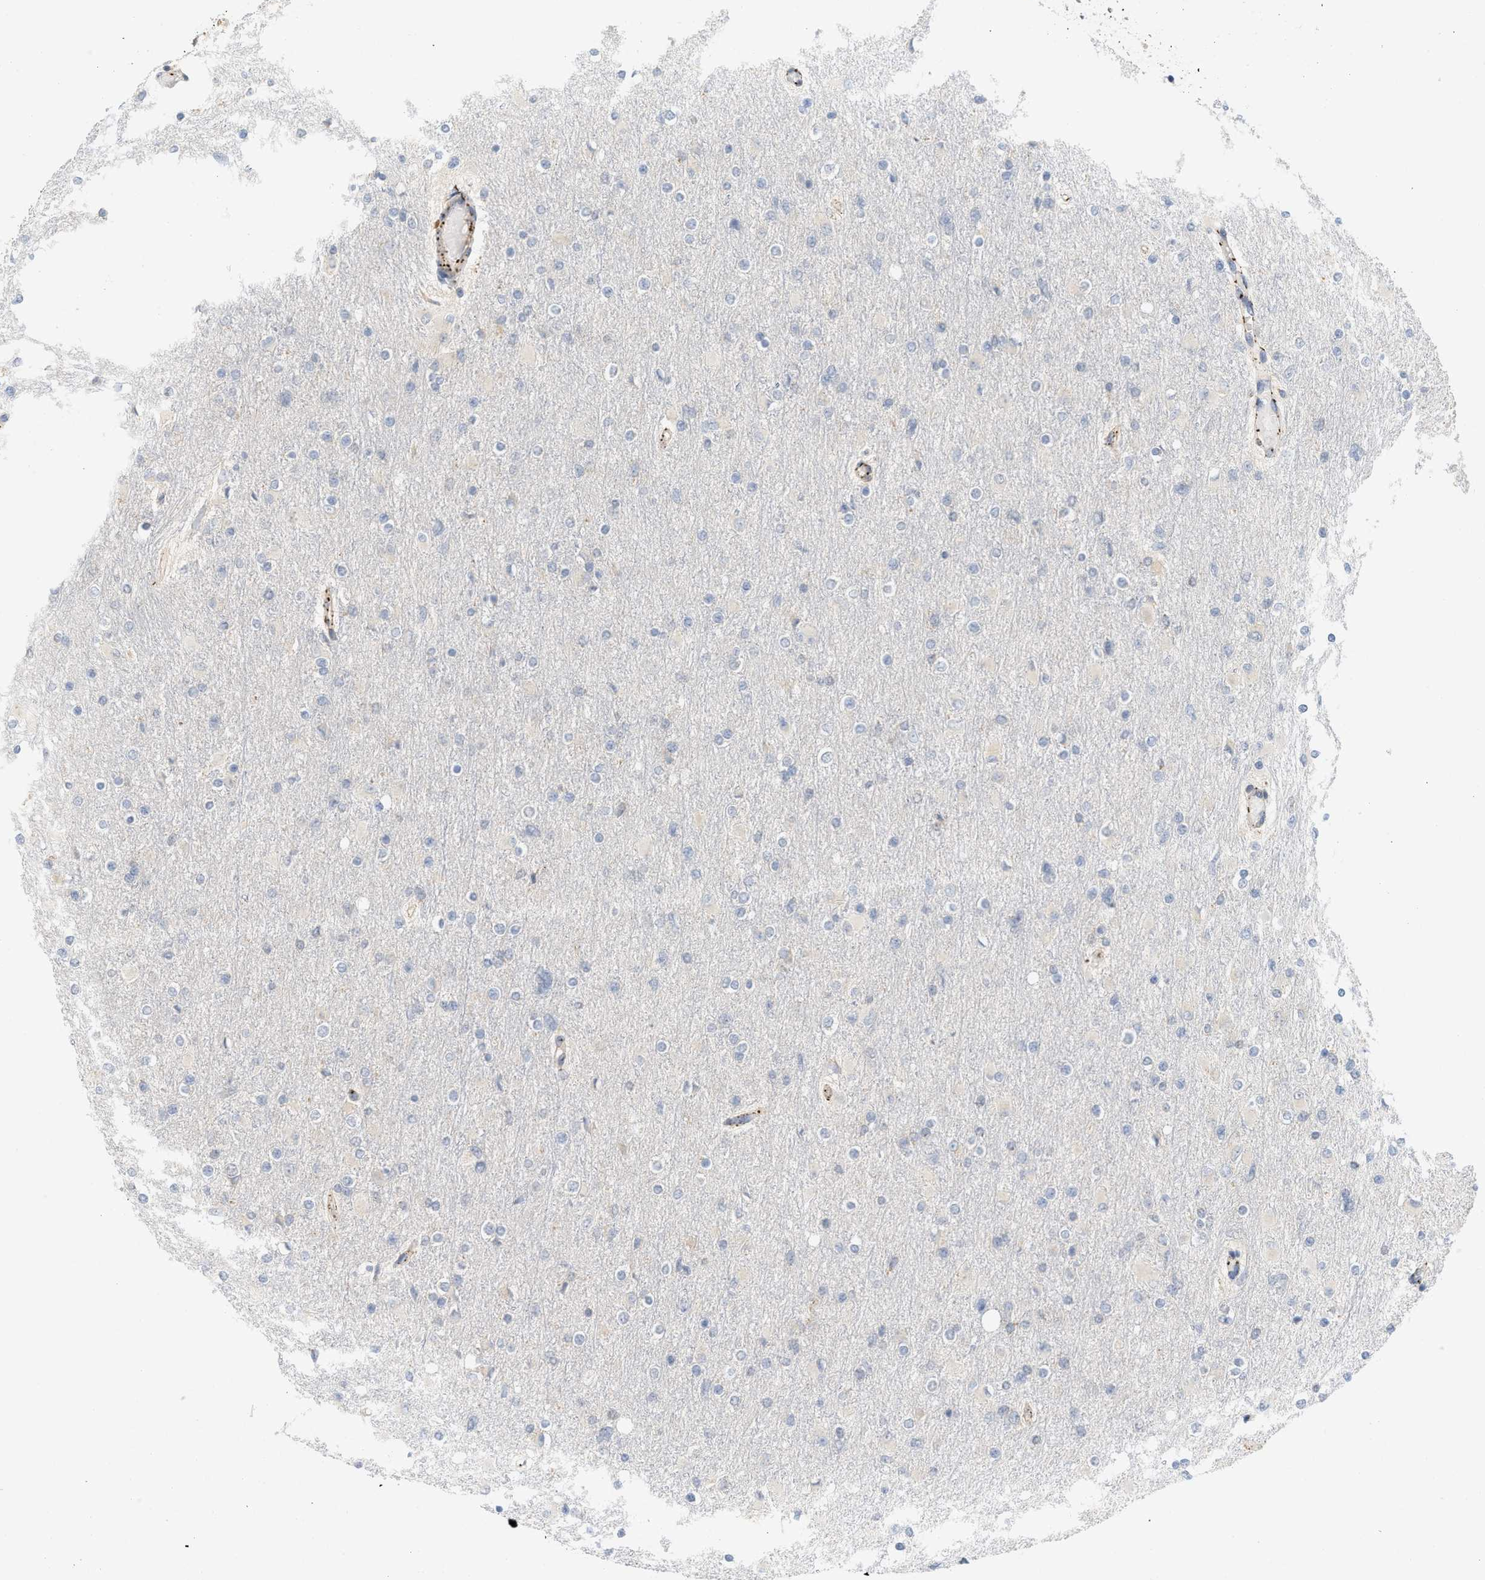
{"staining": {"intensity": "negative", "quantity": "none", "location": "none"}, "tissue": "glioma", "cell_type": "Tumor cells", "image_type": "cancer", "snomed": [{"axis": "morphology", "description": "Glioma, malignant, High grade"}, {"axis": "topography", "description": "Cerebral cortex"}], "caption": "High power microscopy image of an immunohistochemistry (IHC) micrograph of glioma, revealing no significant expression in tumor cells.", "gene": "SVOP", "patient": {"sex": "female", "age": 36}}